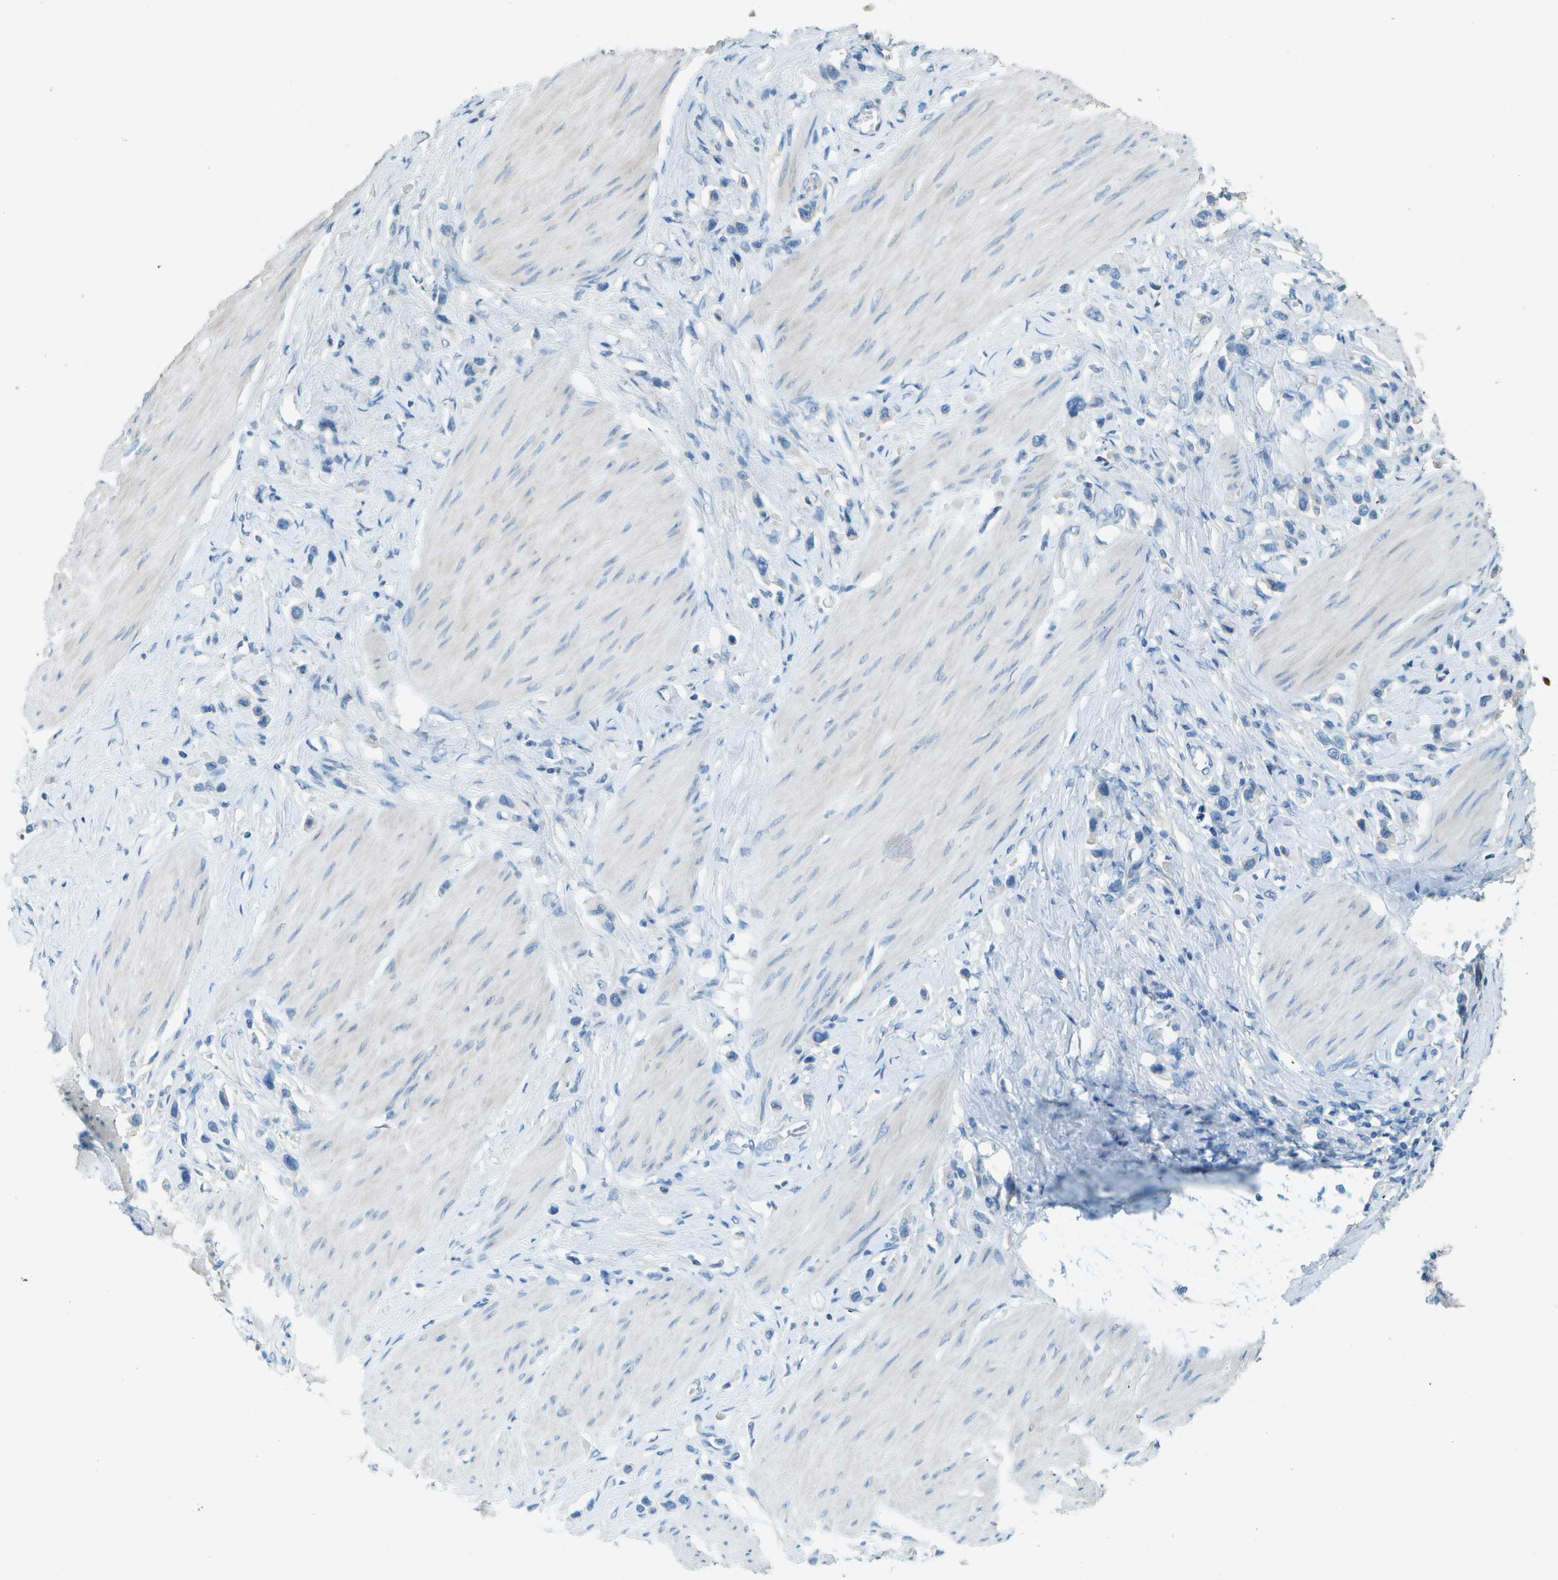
{"staining": {"intensity": "negative", "quantity": "none", "location": "none"}, "tissue": "stomach cancer", "cell_type": "Tumor cells", "image_type": "cancer", "snomed": [{"axis": "morphology", "description": "Adenocarcinoma, NOS"}, {"axis": "topography", "description": "Stomach"}], "caption": "Human adenocarcinoma (stomach) stained for a protein using IHC demonstrates no positivity in tumor cells.", "gene": "LGI2", "patient": {"sex": "female", "age": 65}}